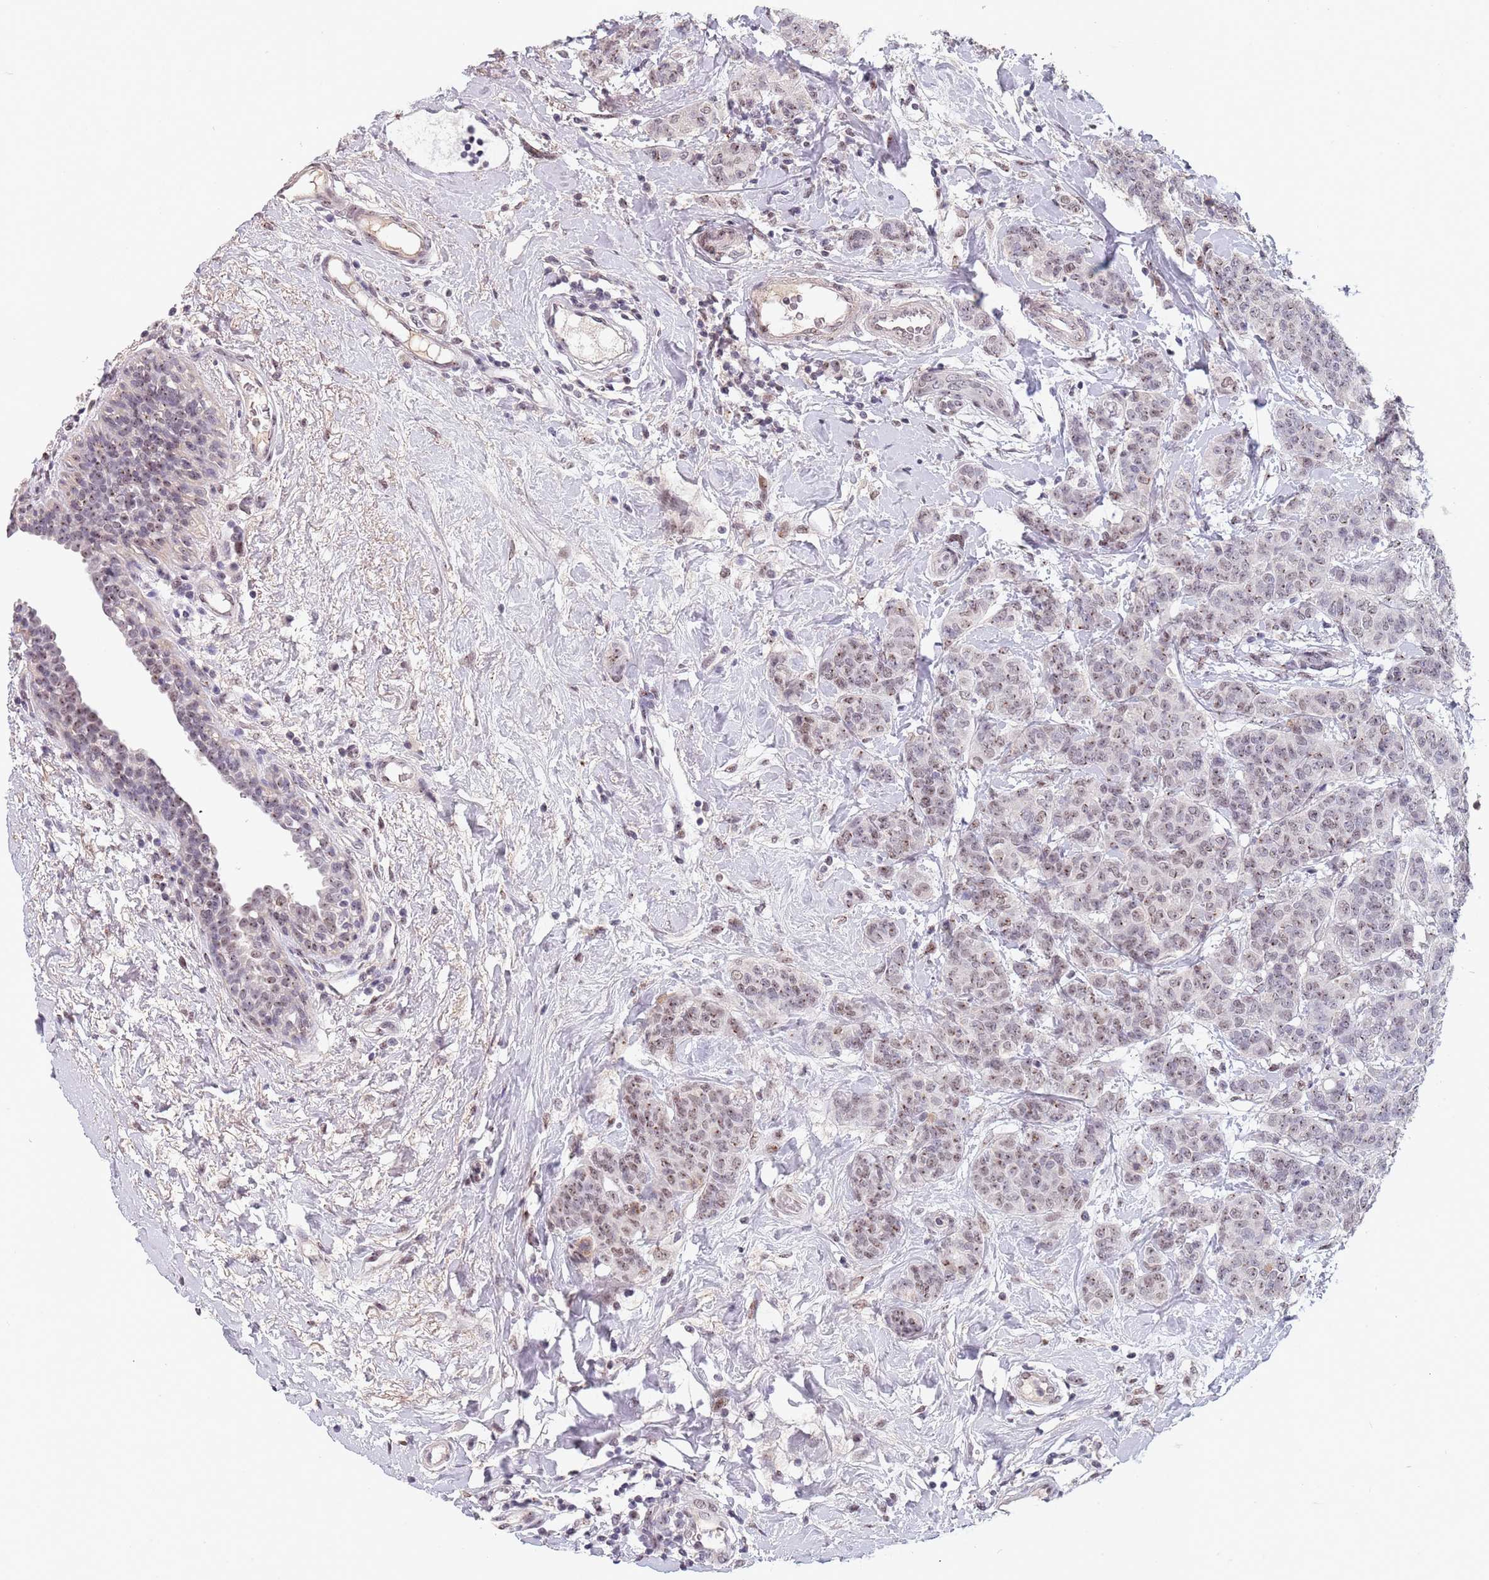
{"staining": {"intensity": "moderate", "quantity": ">75%", "location": "nuclear"}, "tissue": "breast cancer", "cell_type": "Tumor cells", "image_type": "cancer", "snomed": [{"axis": "morphology", "description": "Duct carcinoma"}, {"axis": "topography", "description": "Breast"}], "caption": "Approximately >75% of tumor cells in human infiltrating ductal carcinoma (breast) reveal moderate nuclear protein expression as visualized by brown immunohistochemical staining.", "gene": "CIZ1", "patient": {"sex": "female", "age": 40}}